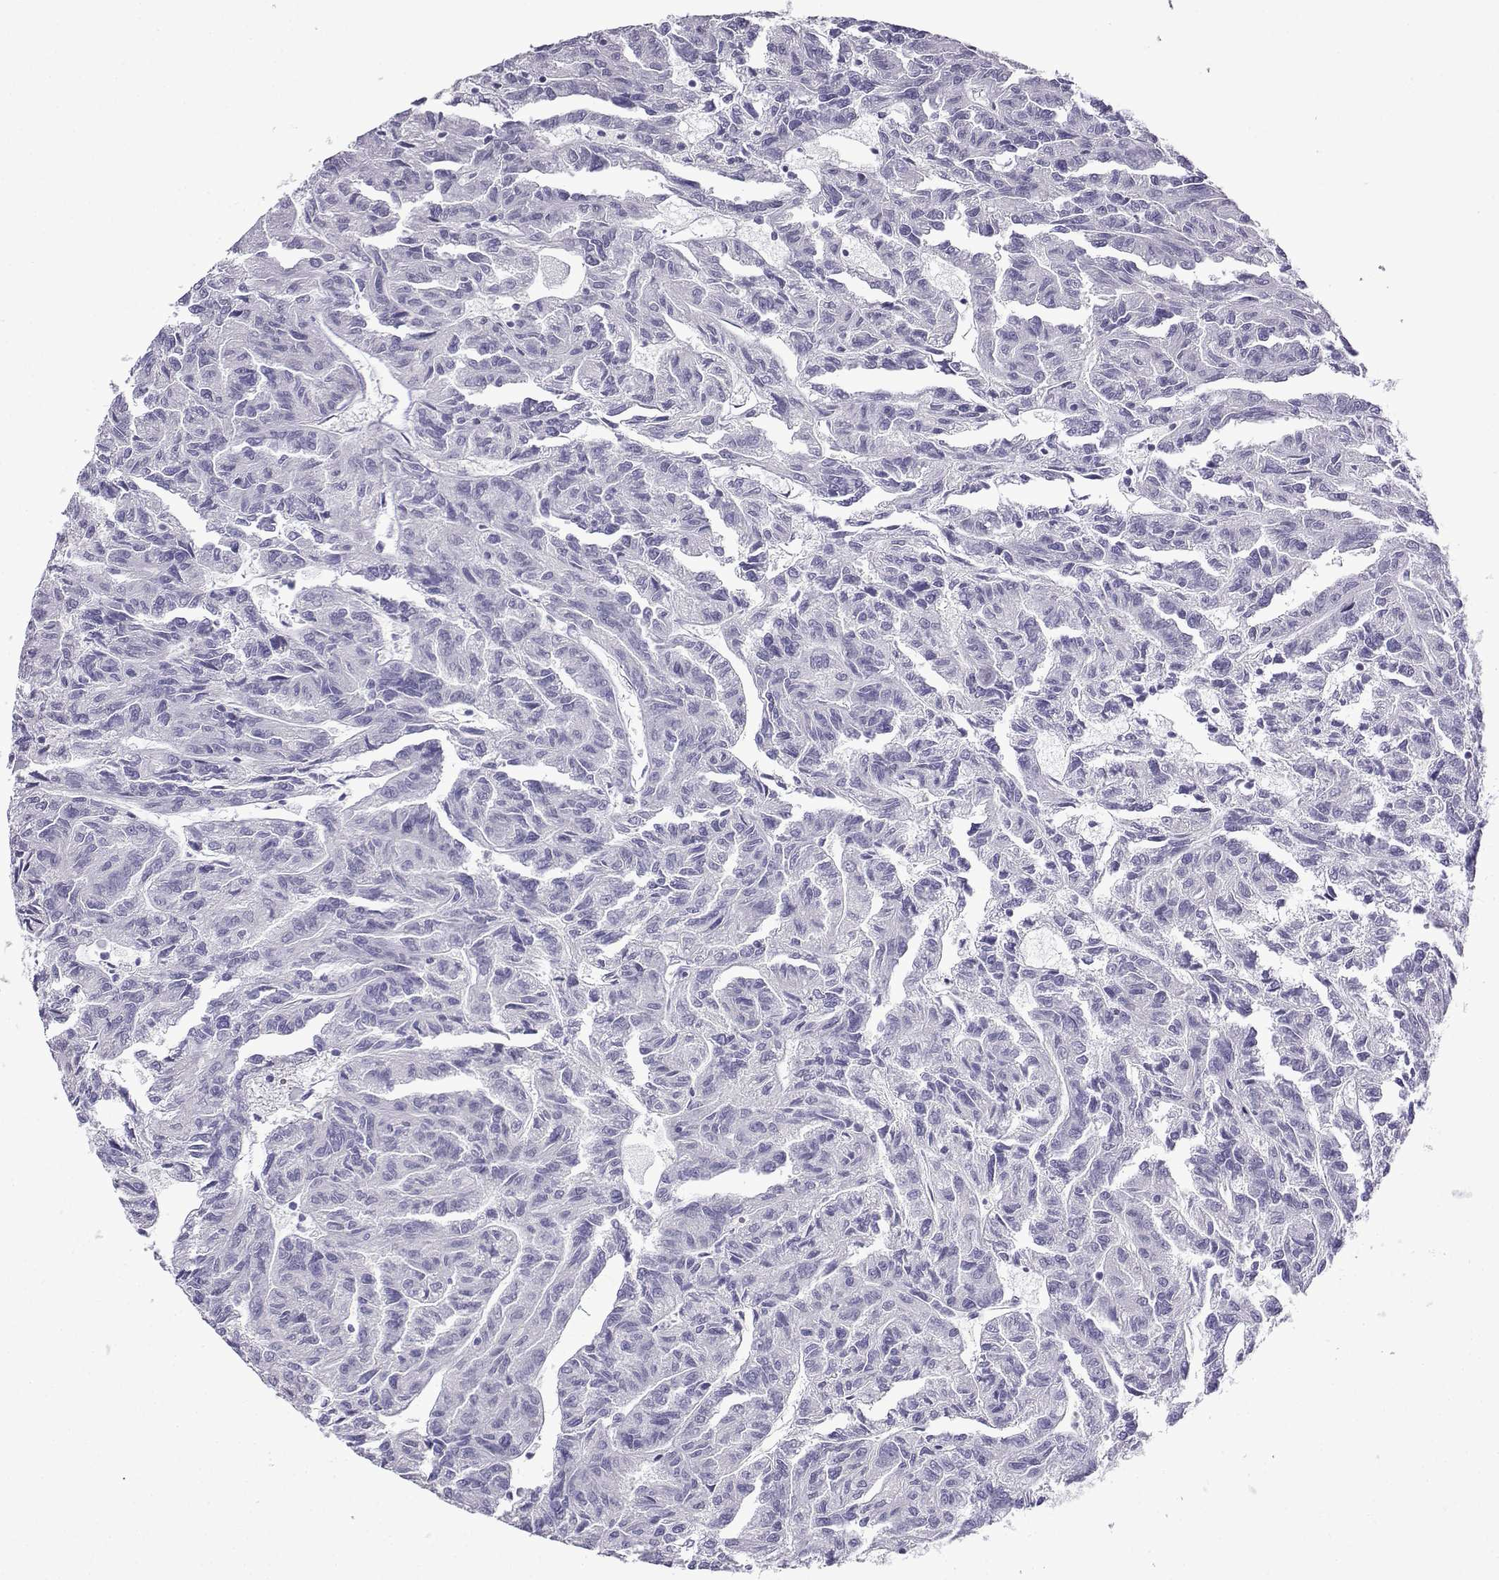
{"staining": {"intensity": "negative", "quantity": "none", "location": "none"}, "tissue": "renal cancer", "cell_type": "Tumor cells", "image_type": "cancer", "snomed": [{"axis": "morphology", "description": "Adenocarcinoma, NOS"}, {"axis": "topography", "description": "Kidney"}], "caption": "IHC of renal adenocarcinoma exhibits no positivity in tumor cells.", "gene": "KCNF1", "patient": {"sex": "male", "age": 79}}